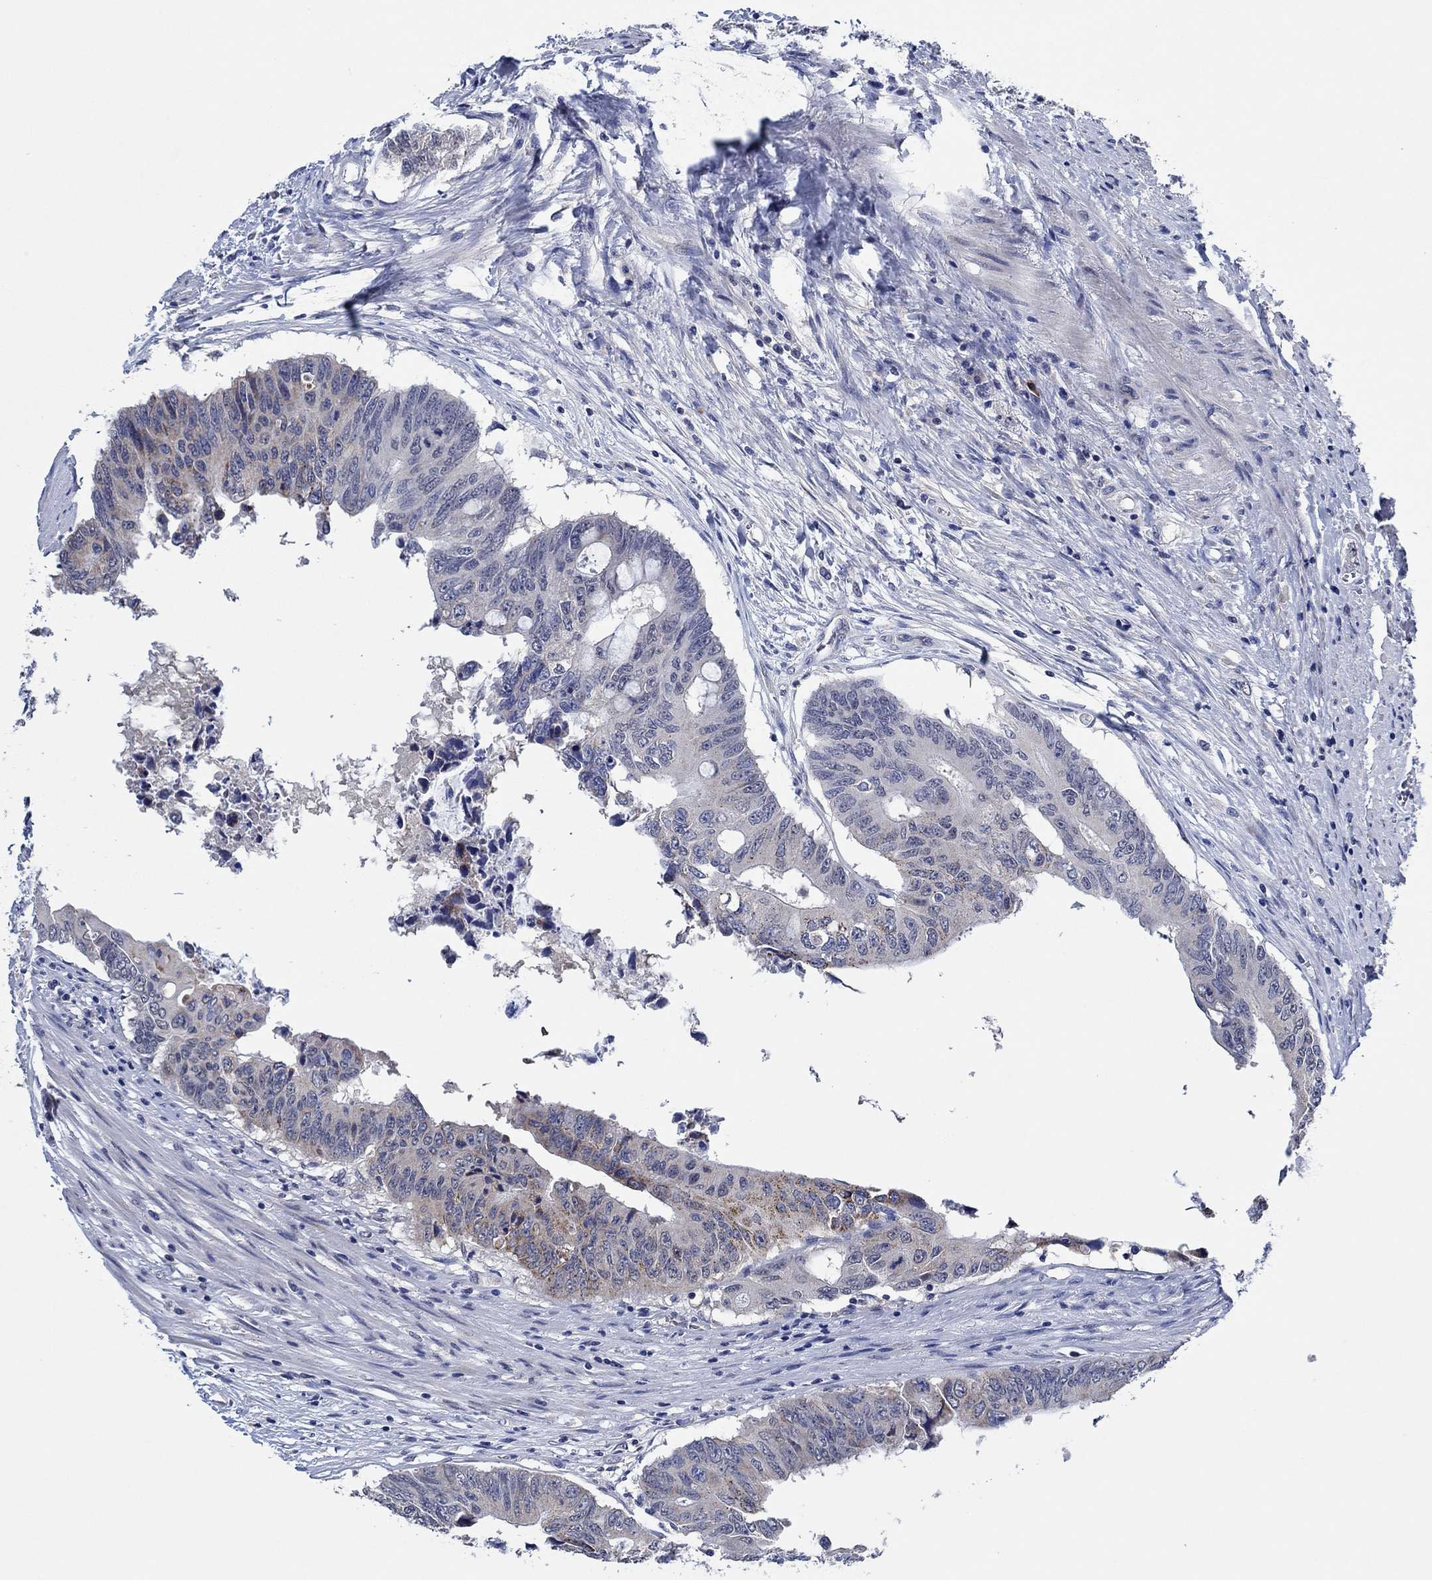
{"staining": {"intensity": "moderate", "quantity": "<25%", "location": "cytoplasmic/membranous"}, "tissue": "colorectal cancer", "cell_type": "Tumor cells", "image_type": "cancer", "snomed": [{"axis": "morphology", "description": "Adenocarcinoma, NOS"}, {"axis": "topography", "description": "Rectum"}], "caption": "Moderate cytoplasmic/membranous expression for a protein is identified in approximately <25% of tumor cells of colorectal adenocarcinoma using immunohistochemistry (IHC).", "gene": "PRRT3", "patient": {"sex": "male", "age": 59}}